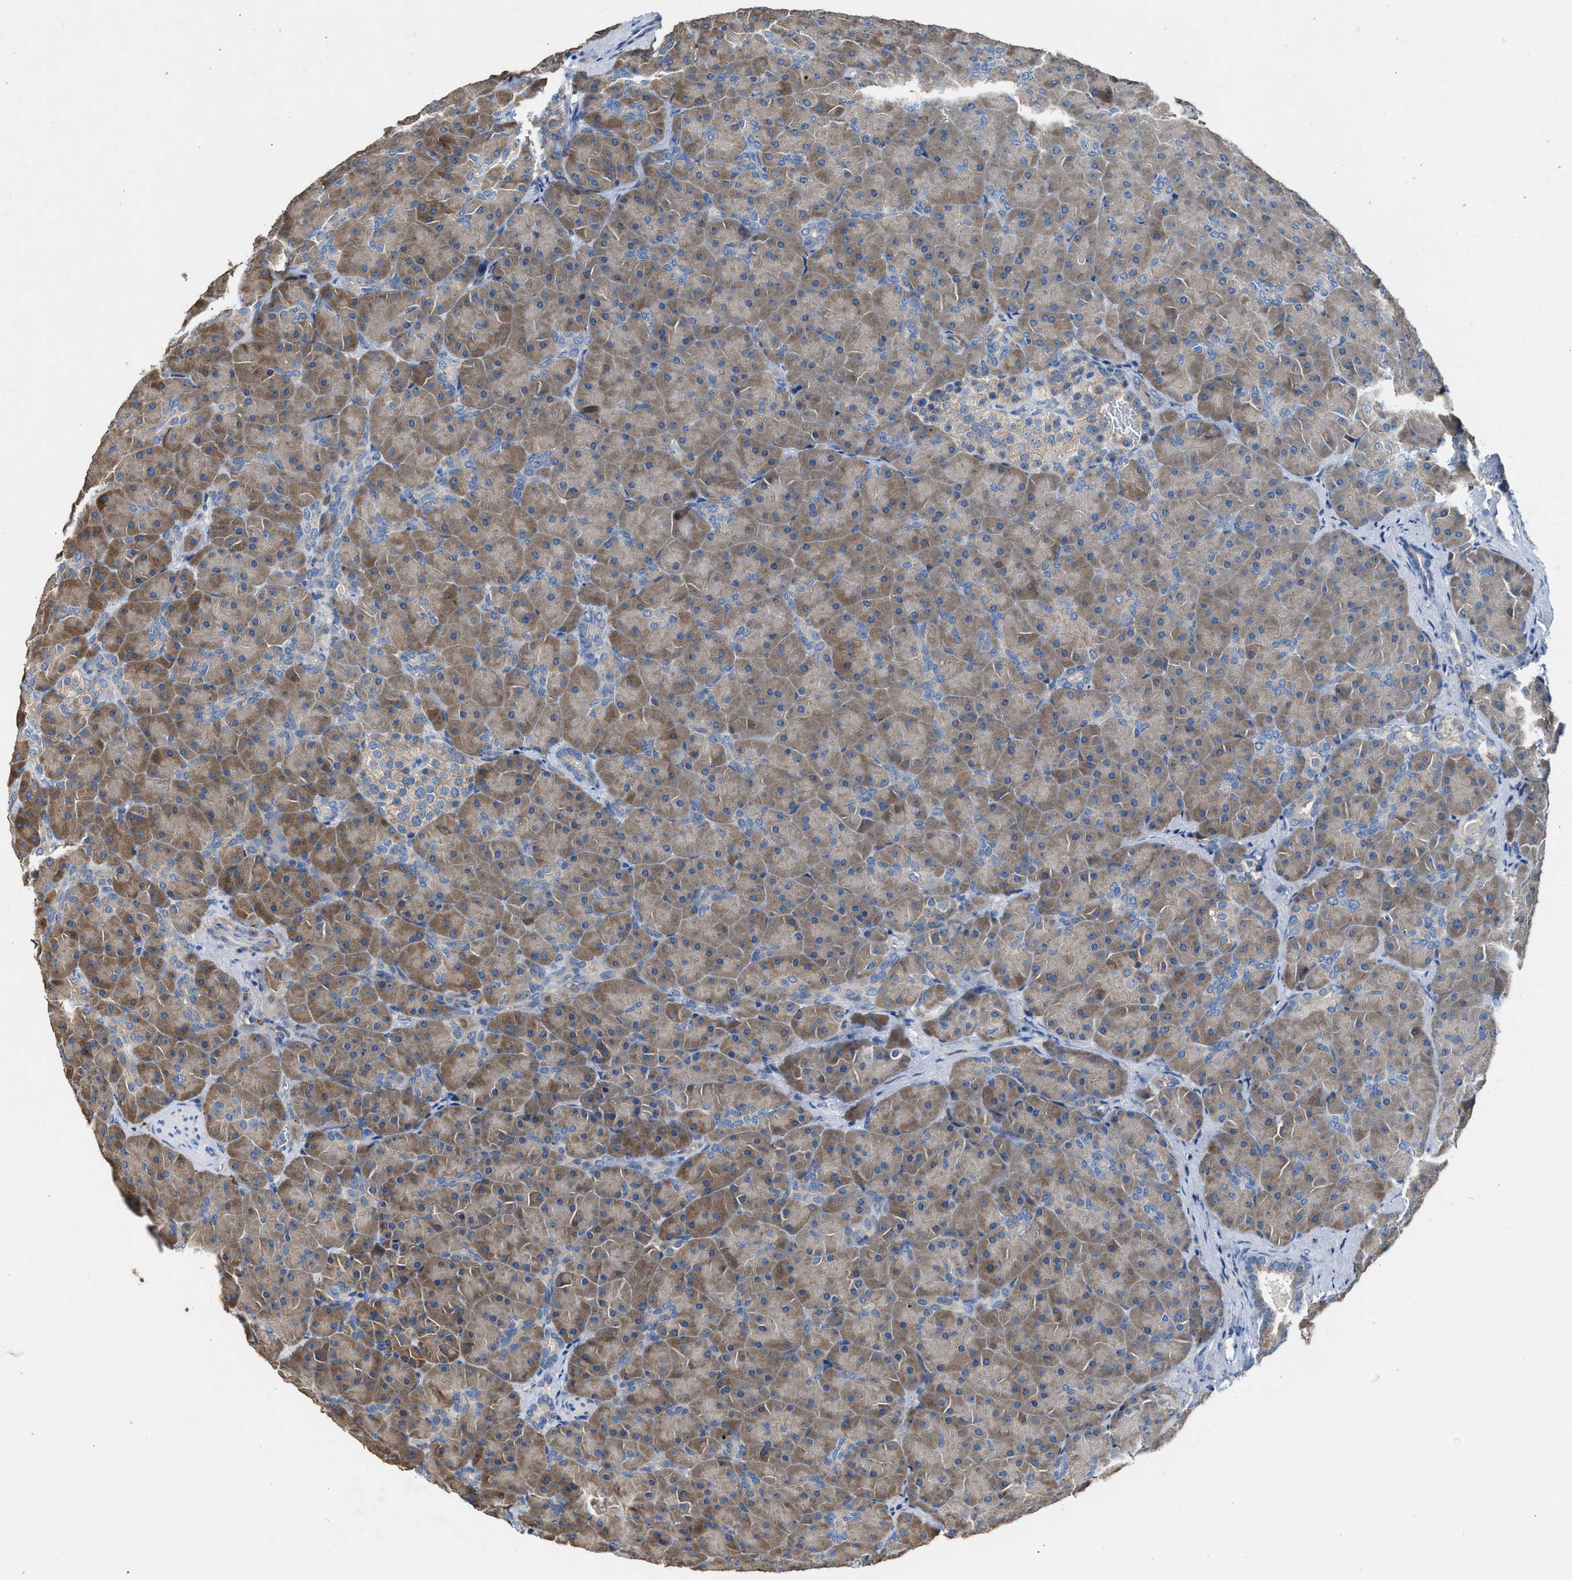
{"staining": {"intensity": "weak", "quantity": "25%-75%", "location": "cytoplasmic/membranous"}, "tissue": "pancreas", "cell_type": "Exocrine glandular cells", "image_type": "normal", "snomed": [{"axis": "morphology", "description": "Normal tissue, NOS"}, {"axis": "topography", "description": "Pancreas"}], "caption": "Protein expression analysis of unremarkable human pancreas reveals weak cytoplasmic/membranous expression in approximately 25%-75% of exocrine glandular cells. (Brightfield microscopy of DAB IHC at high magnification).", "gene": "AOAH", "patient": {"sex": "male", "age": 66}}